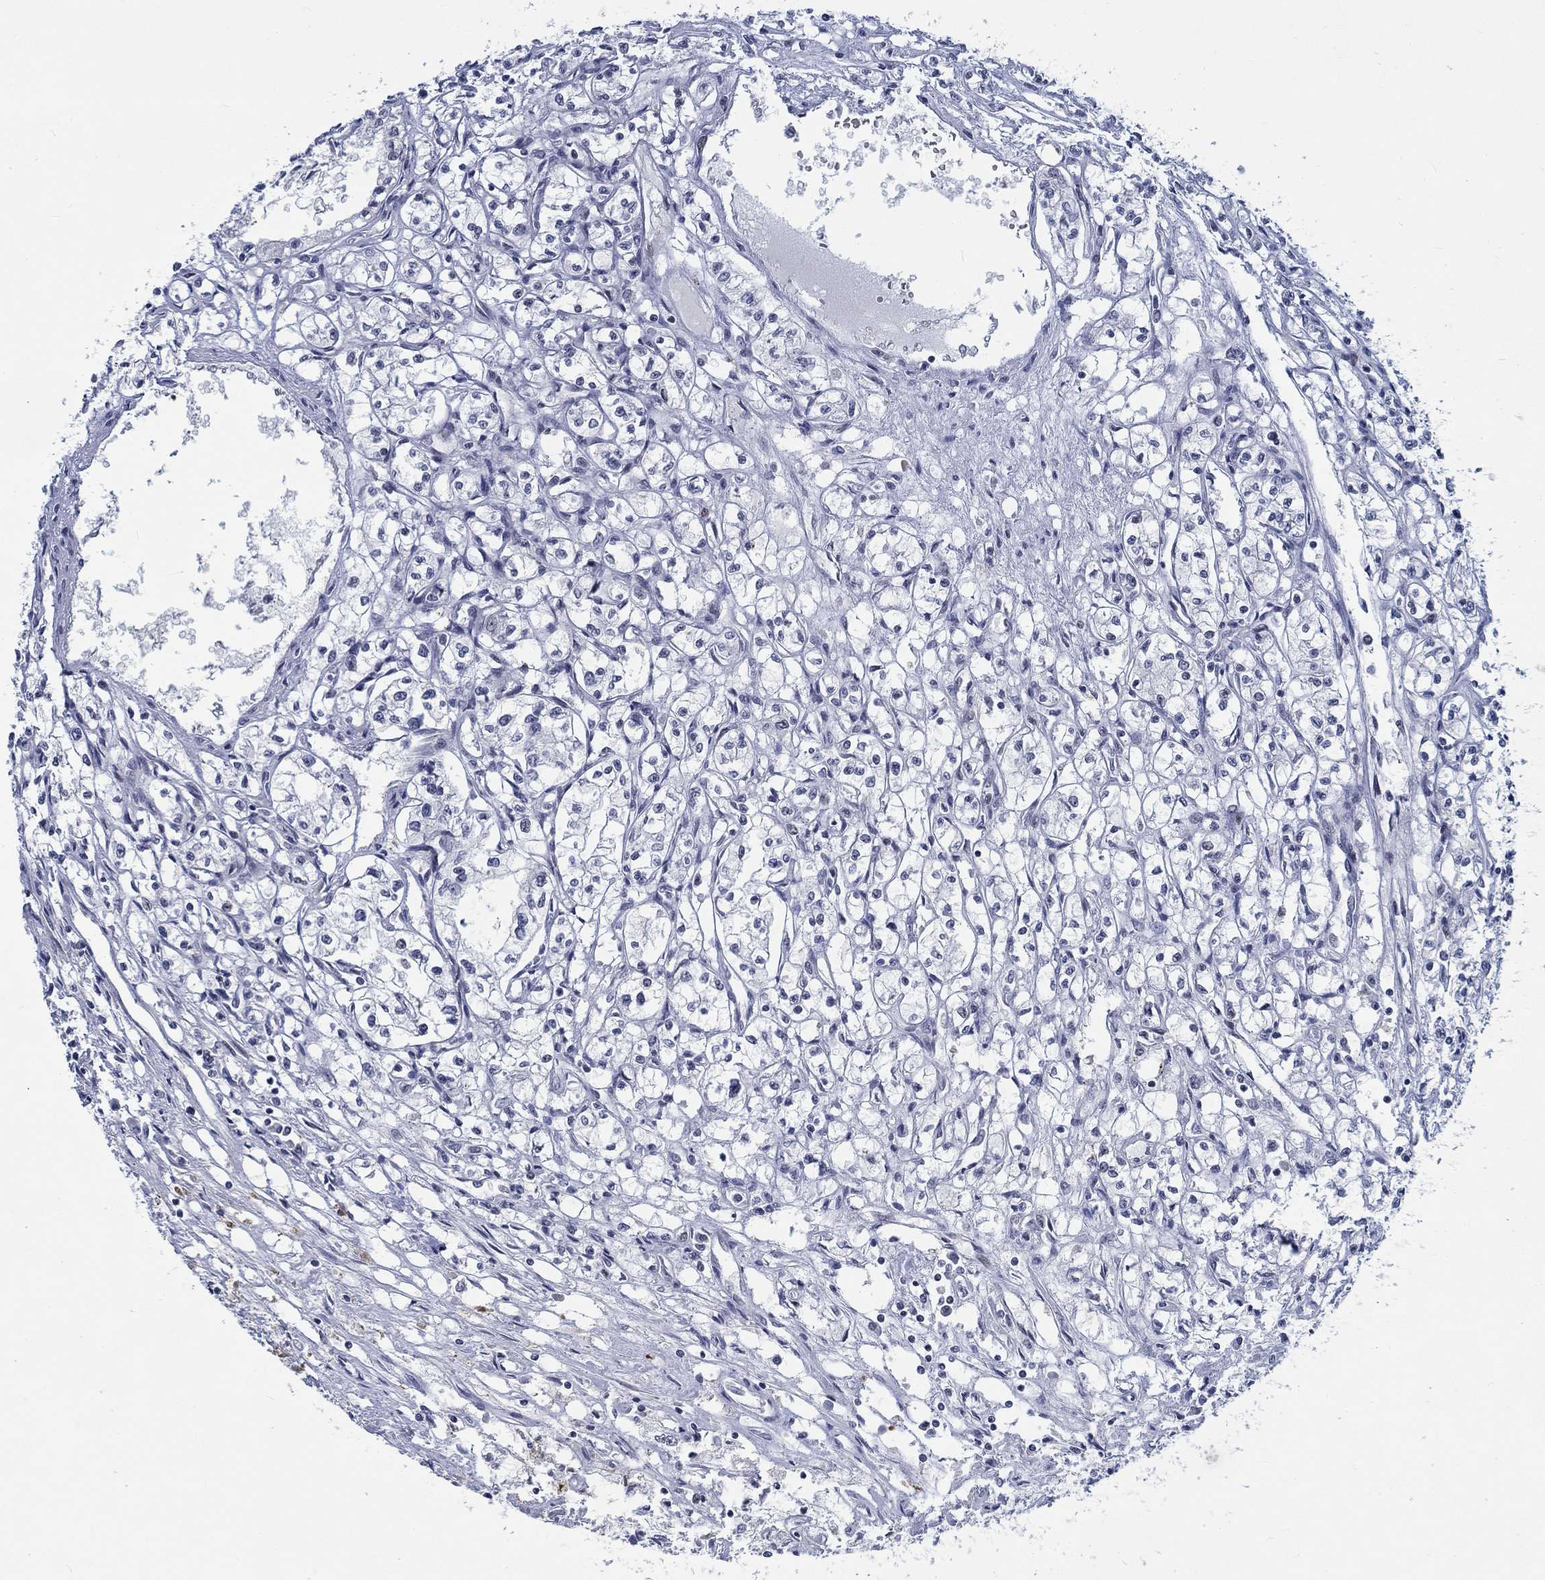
{"staining": {"intensity": "negative", "quantity": "none", "location": "none"}, "tissue": "renal cancer", "cell_type": "Tumor cells", "image_type": "cancer", "snomed": [{"axis": "morphology", "description": "Adenocarcinoma, NOS"}, {"axis": "topography", "description": "Kidney"}], "caption": "Tumor cells show no significant protein expression in renal cancer (adenocarcinoma).", "gene": "NEU3", "patient": {"sex": "male", "age": 56}}